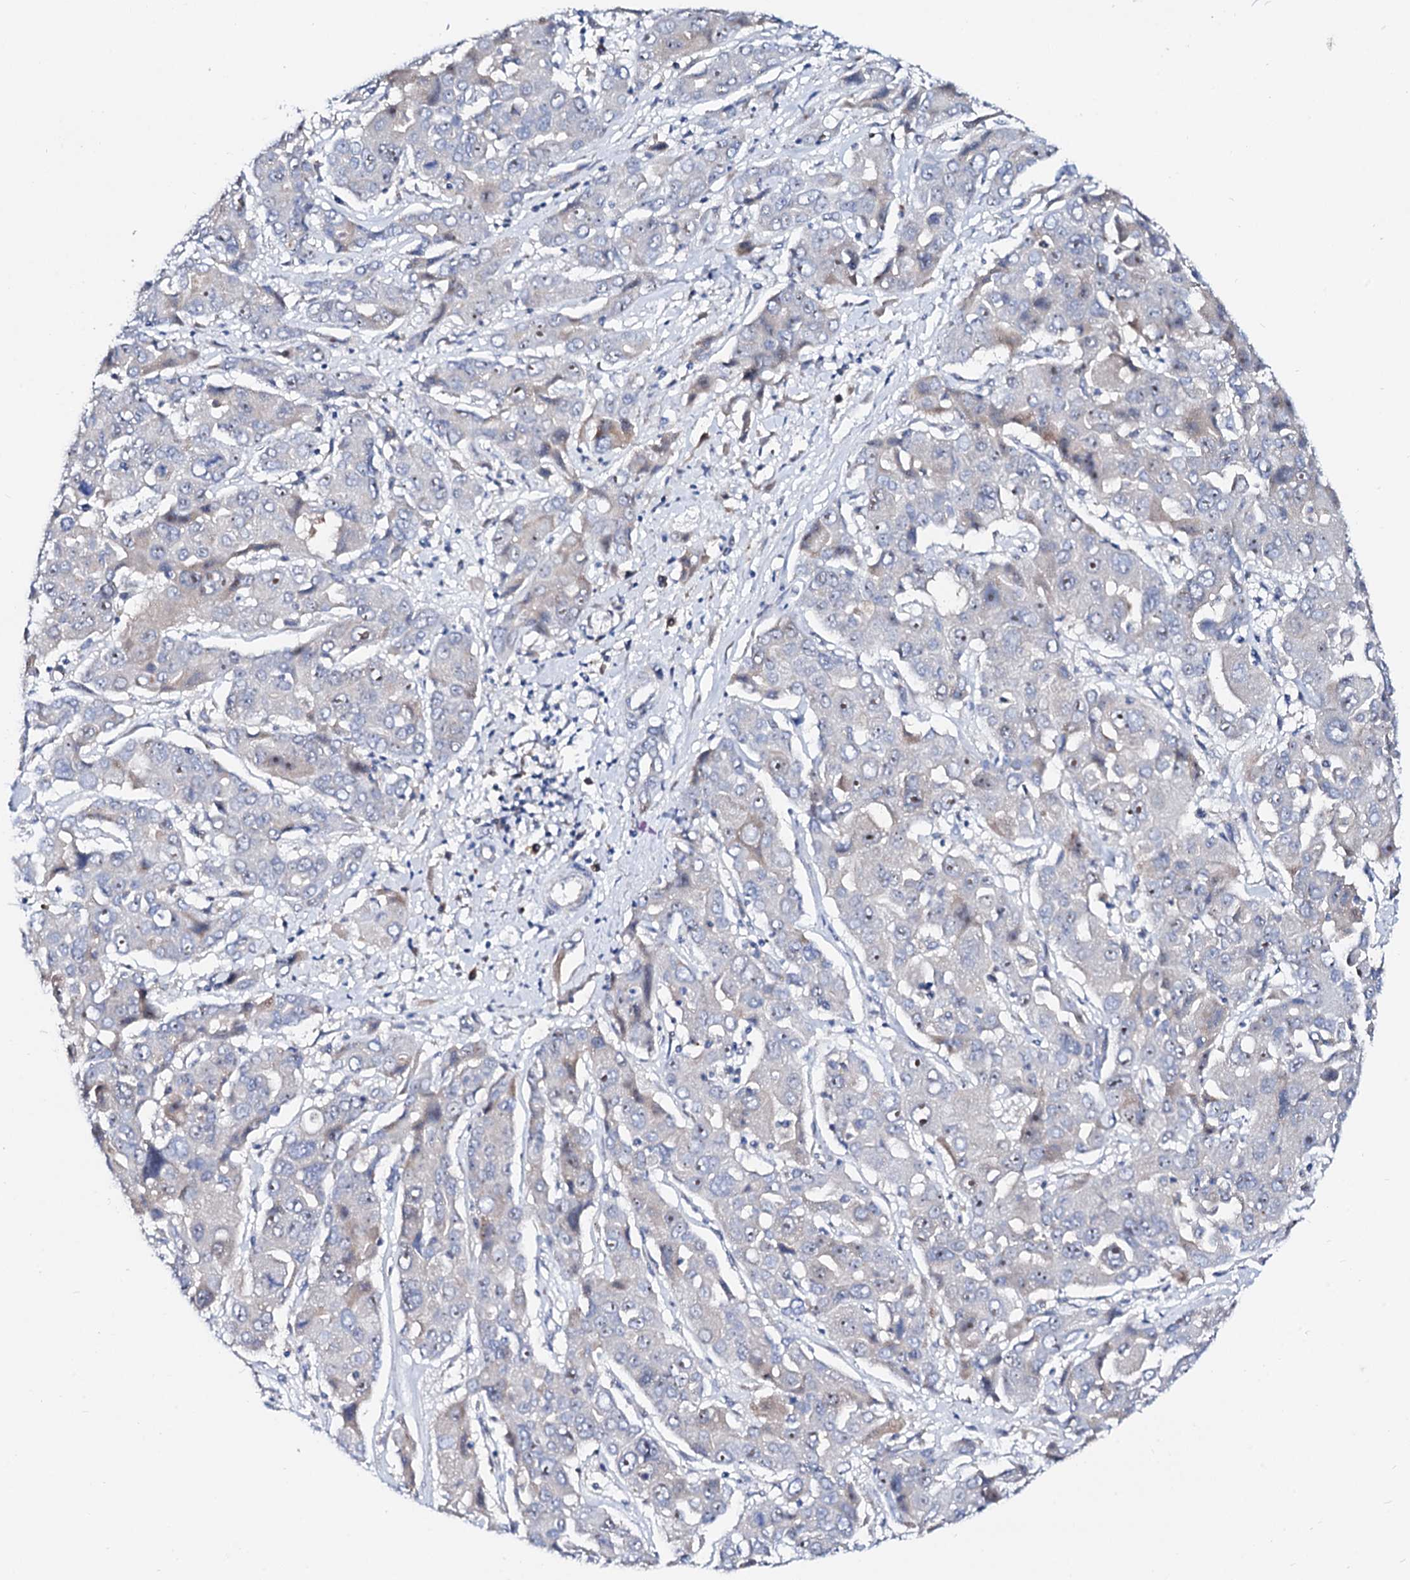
{"staining": {"intensity": "negative", "quantity": "none", "location": "none"}, "tissue": "liver cancer", "cell_type": "Tumor cells", "image_type": "cancer", "snomed": [{"axis": "morphology", "description": "Cholangiocarcinoma"}, {"axis": "topography", "description": "Liver"}], "caption": "DAB (3,3'-diaminobenzidine) immunohistochemical staining of human liver cancer reveals no significant positivity in tumor cells.", "gene": "BTBD16", "patient": {"sex": "male", "age": 67}}